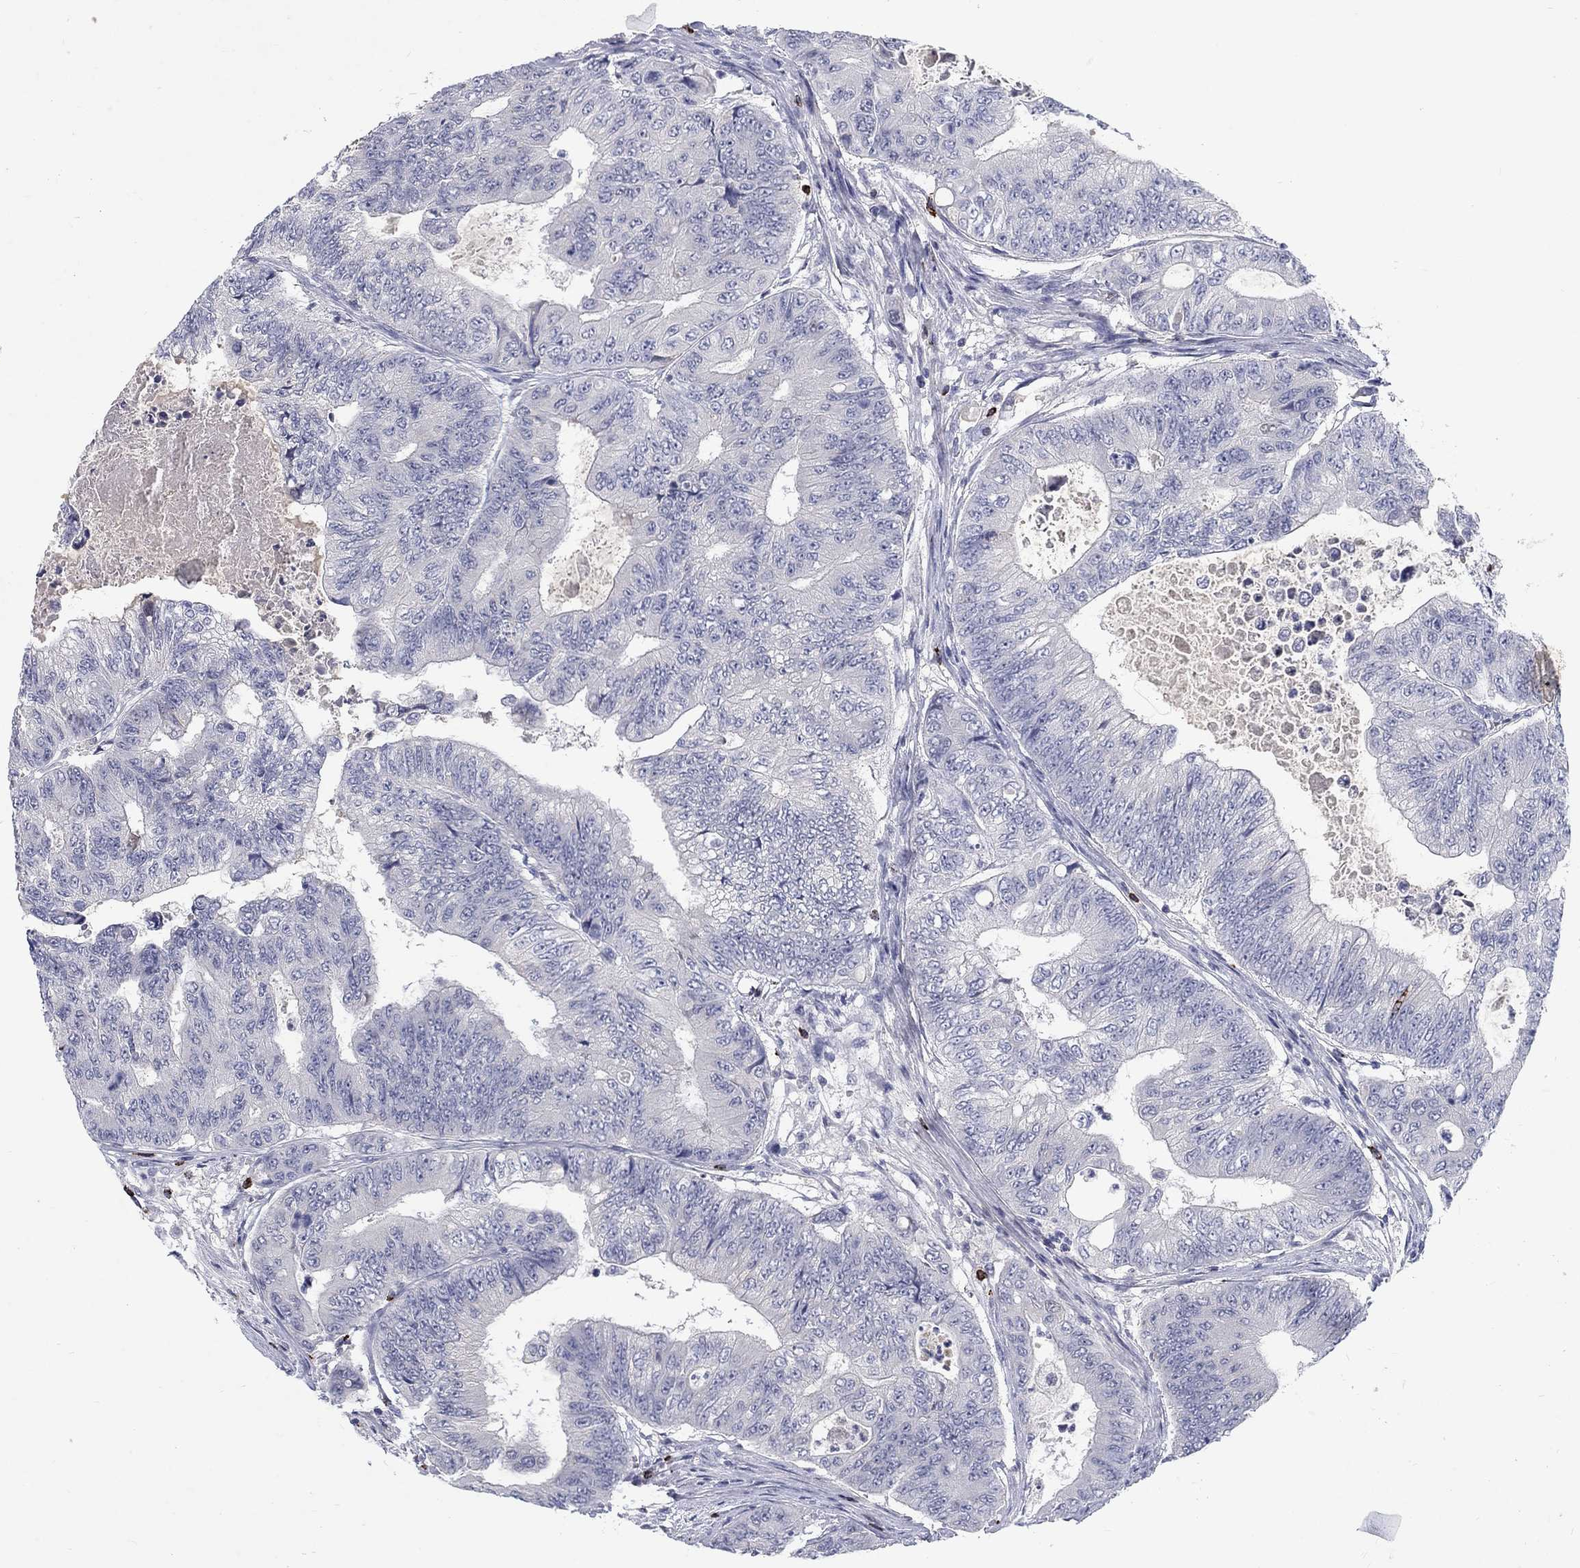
{"staining": {"intensity": "negative", "quantity": "none", "location": "none"}, "tissue": "colorectal cancer", "cell_type": "Tumor cells", "image_type": "cancer", "snomed": [{"axis": "morphology", "description": "Adenocarcinoma, NOS"}, {"axis": "topography", "description": "Colon"}], "caption": "Immunohistochemistry of colorectal cancer exhibits no positivity in tumor cells.", "gene": "GZMA", "patient": {"sex": "female", "age": 48}}